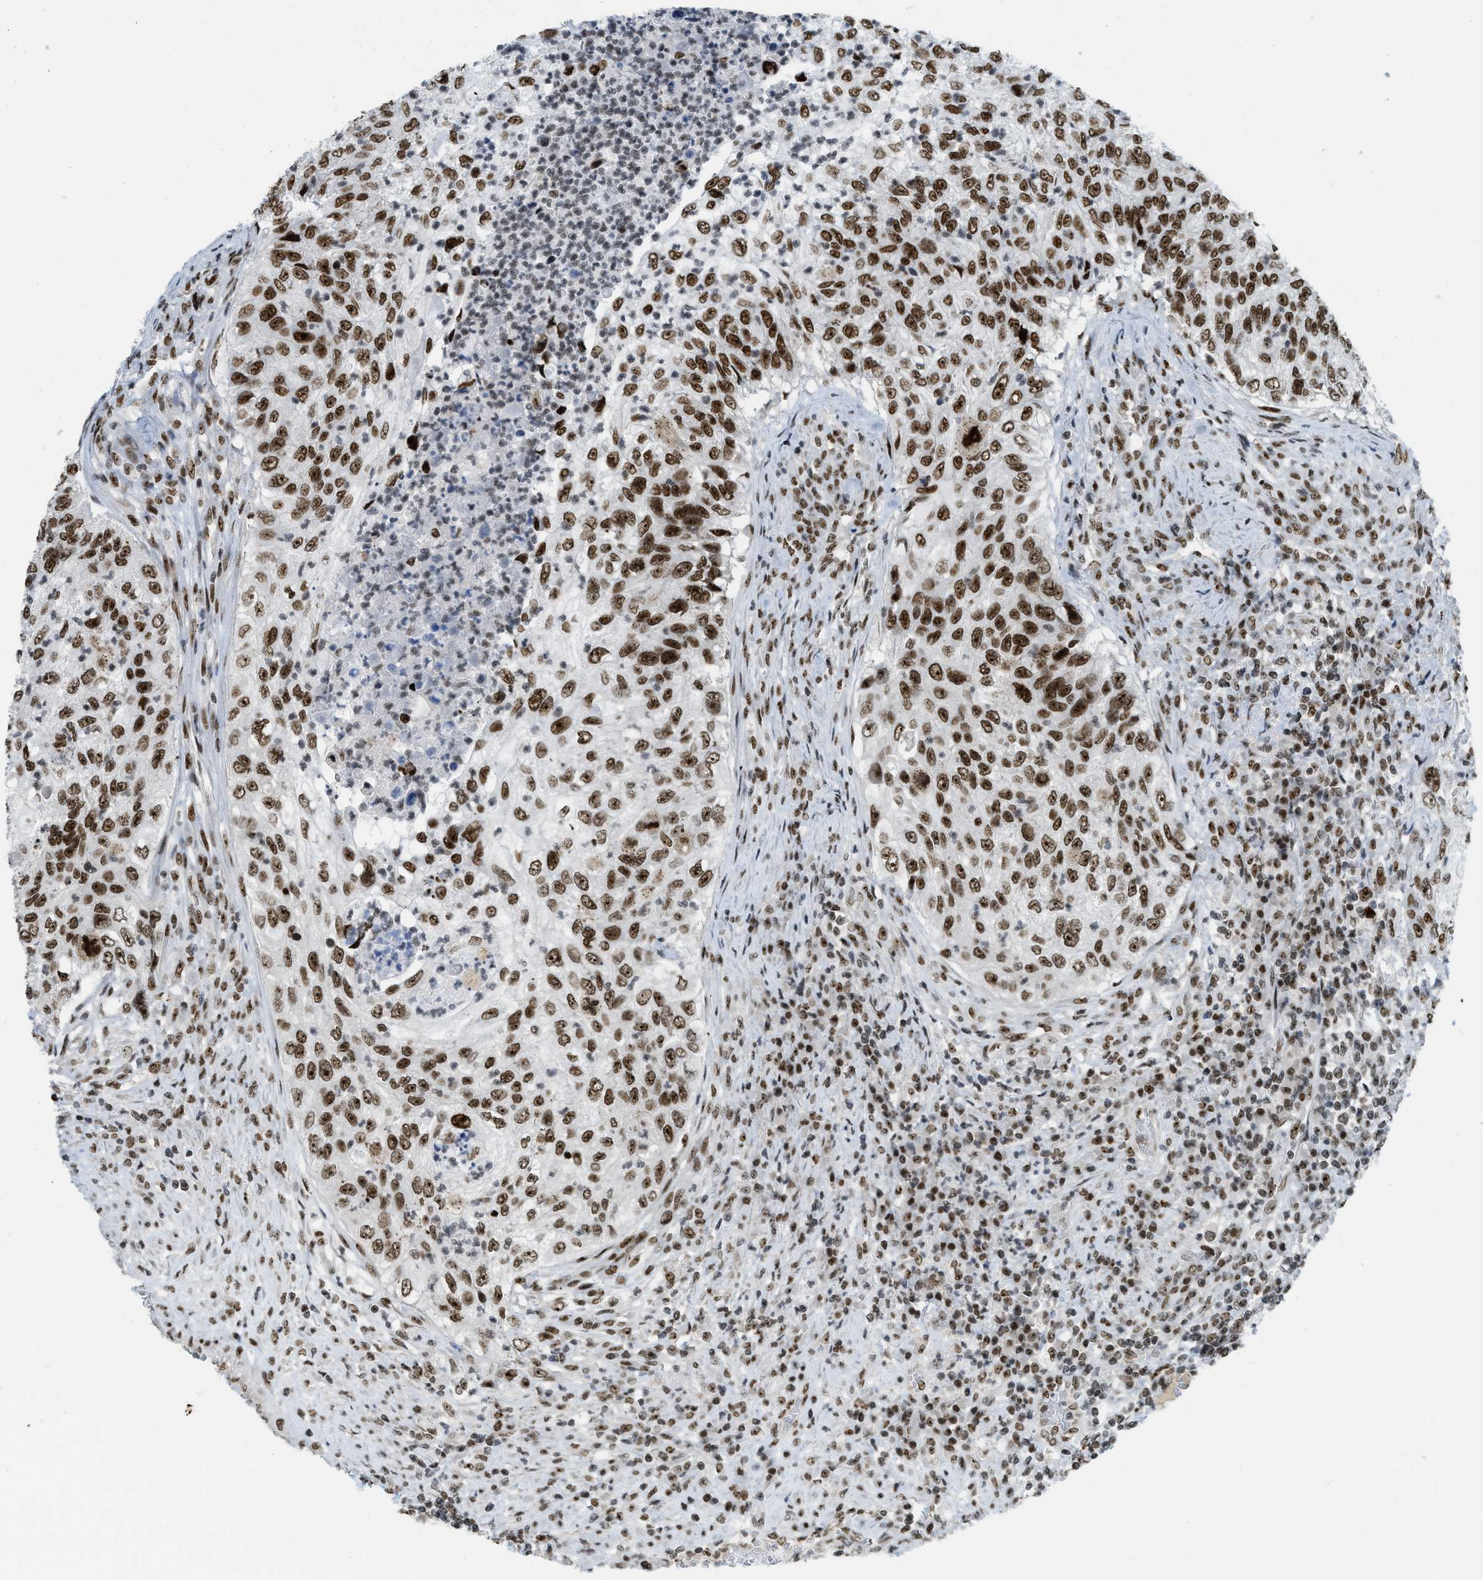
{"staining": {"intensity": "strong", "quantity": ">75%", "location": "nuclear"}, "tissue": "urothelial cancer", "cell_type": "Tumor cells", "image_type": "cancer", "snomed": [{"axis": "morphology", "description": "Urothelial carcinoma, High grade"}, {"axis": "topography", "description": "Urinary bladder"}], "caption": "Immunohistochemistry (IHC) of human urothelial carcinoma (high-grade) displays high levels of strong nuclear expression in about >75% of tumor cells.", "gene": "URB1", "patient": {"sex": "female", "age": 60}}